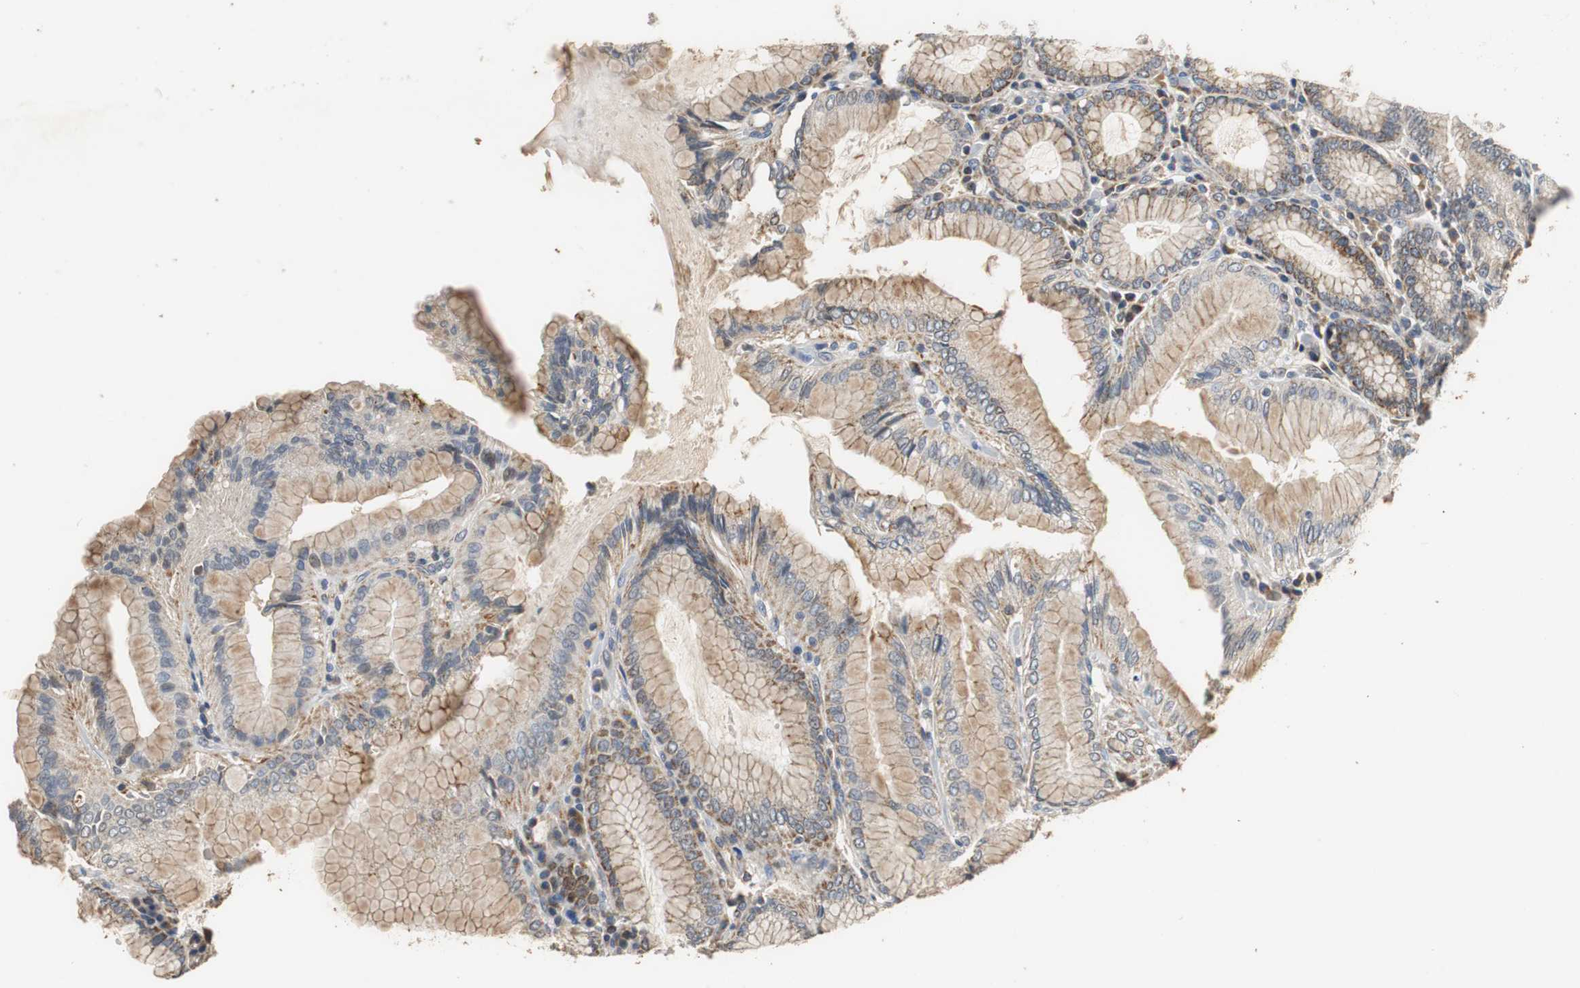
{"staining": {"intensity": "strong", "quantity": ">75%", "location": "cytoplasmic/membranous"}, "tissue": "stomach", "cell_type": "Glandular cells", "image_type": "normal", "snomed": [{"axis": "morphology", "description": "Normal tissue, NOS"}, {"axis": "topography", "description": "Stomach, lower"}], "caption": "Protein analysis of unremarkable stomach exhibits strong cytoplasmic/membranous positivity in about >75% of glandular cells.", "gene": "HMGCL", "patient": {"sex": "female", "age": 76}}